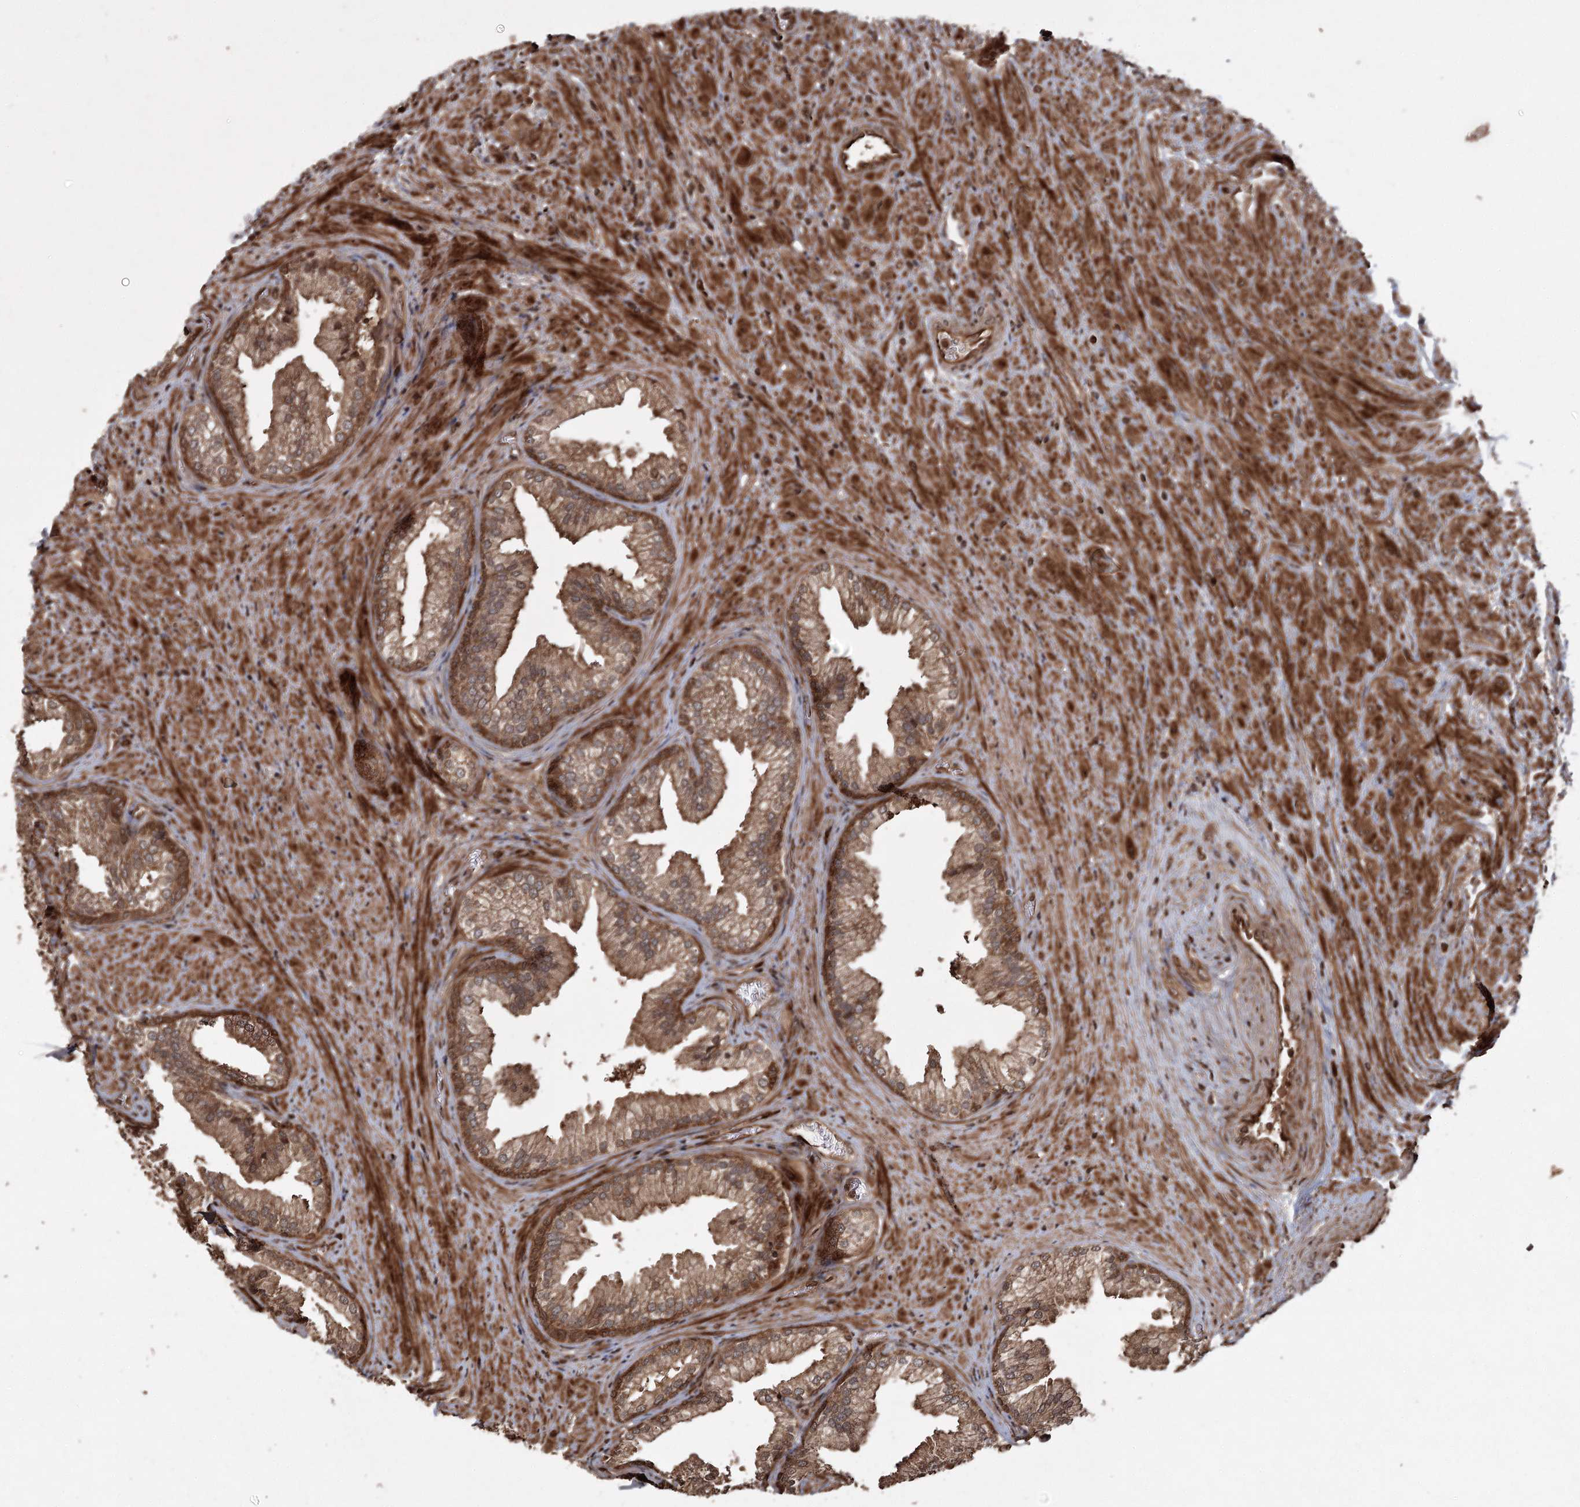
{"staining": {"intensity": "strong", "quantity": ">75%", "location": "cytoplasmic/membranous"}, "tissue": "prostate", "cell_type": "Glandular cells", "image_type": "normal", "snomed": [{"axis": "morphology", "description": "Normal tissue, NOS"}, {"axis": "topography", "description": "Prostate"}], "caption": "Glandular cells show high levels of strong cytoplasmic/membranous positivity in about >75% of cells in normal prostate.", "gene": "RPAP3", "patient": {"sex": "male", "age": 76}}